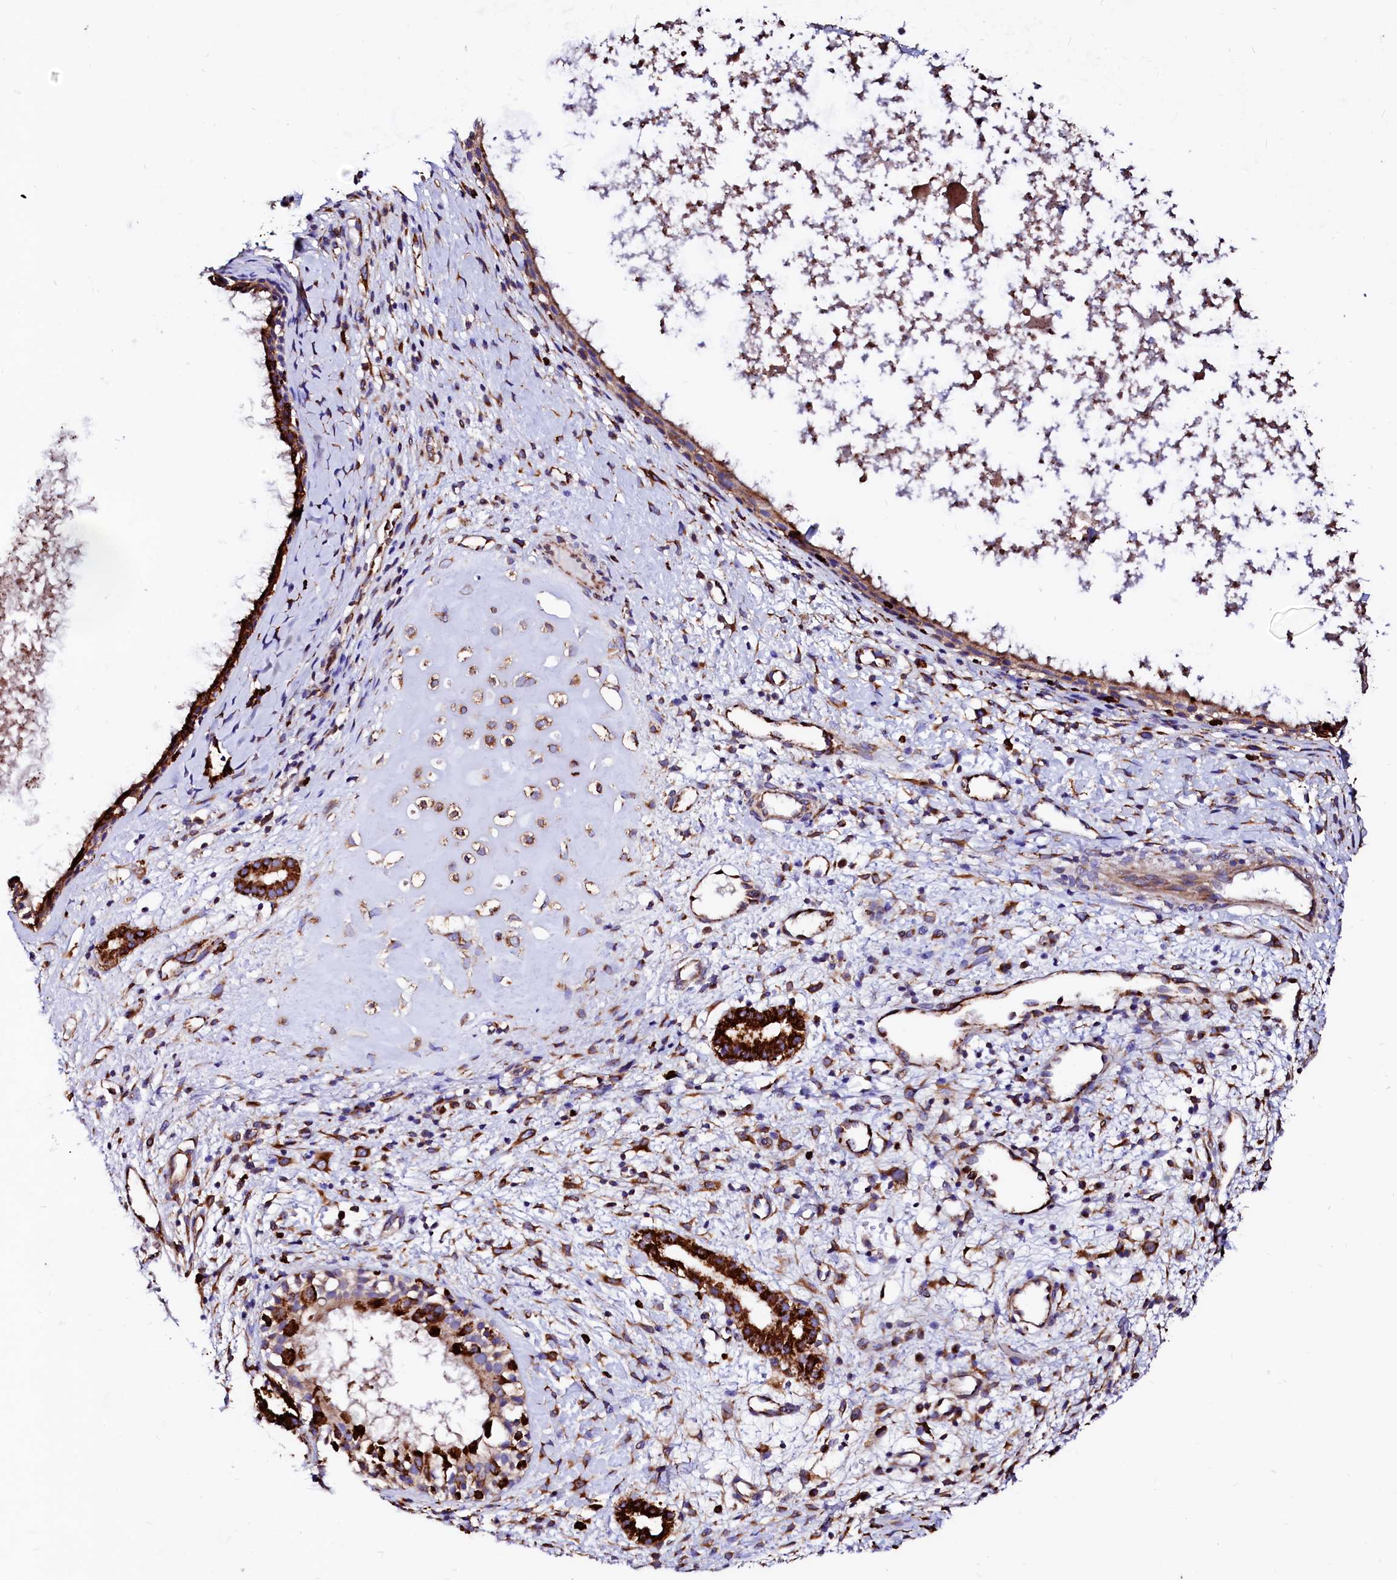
{"staining": {"intensity": "strong", "quantity": ">75%", "location": "cytoplasmic/membranous"}, "tissue": "nasopharynx", "cell_type": "Respiratory epithelial cells", "image_type": "normal", "snomed": [{"axis": "morphology", "description": "Normal tissue, NOS"}, {"axis": "topography", "description": "Nasopharynx"}], "caption": "Strong cytoplasmic/membranous expression for a protein is present in about >75% of respiratory epithelial cells of normal nasopharynx using immunohistochemistry.", "gene": "MAOB", "patient": {"sex": "male", "age": 22}}